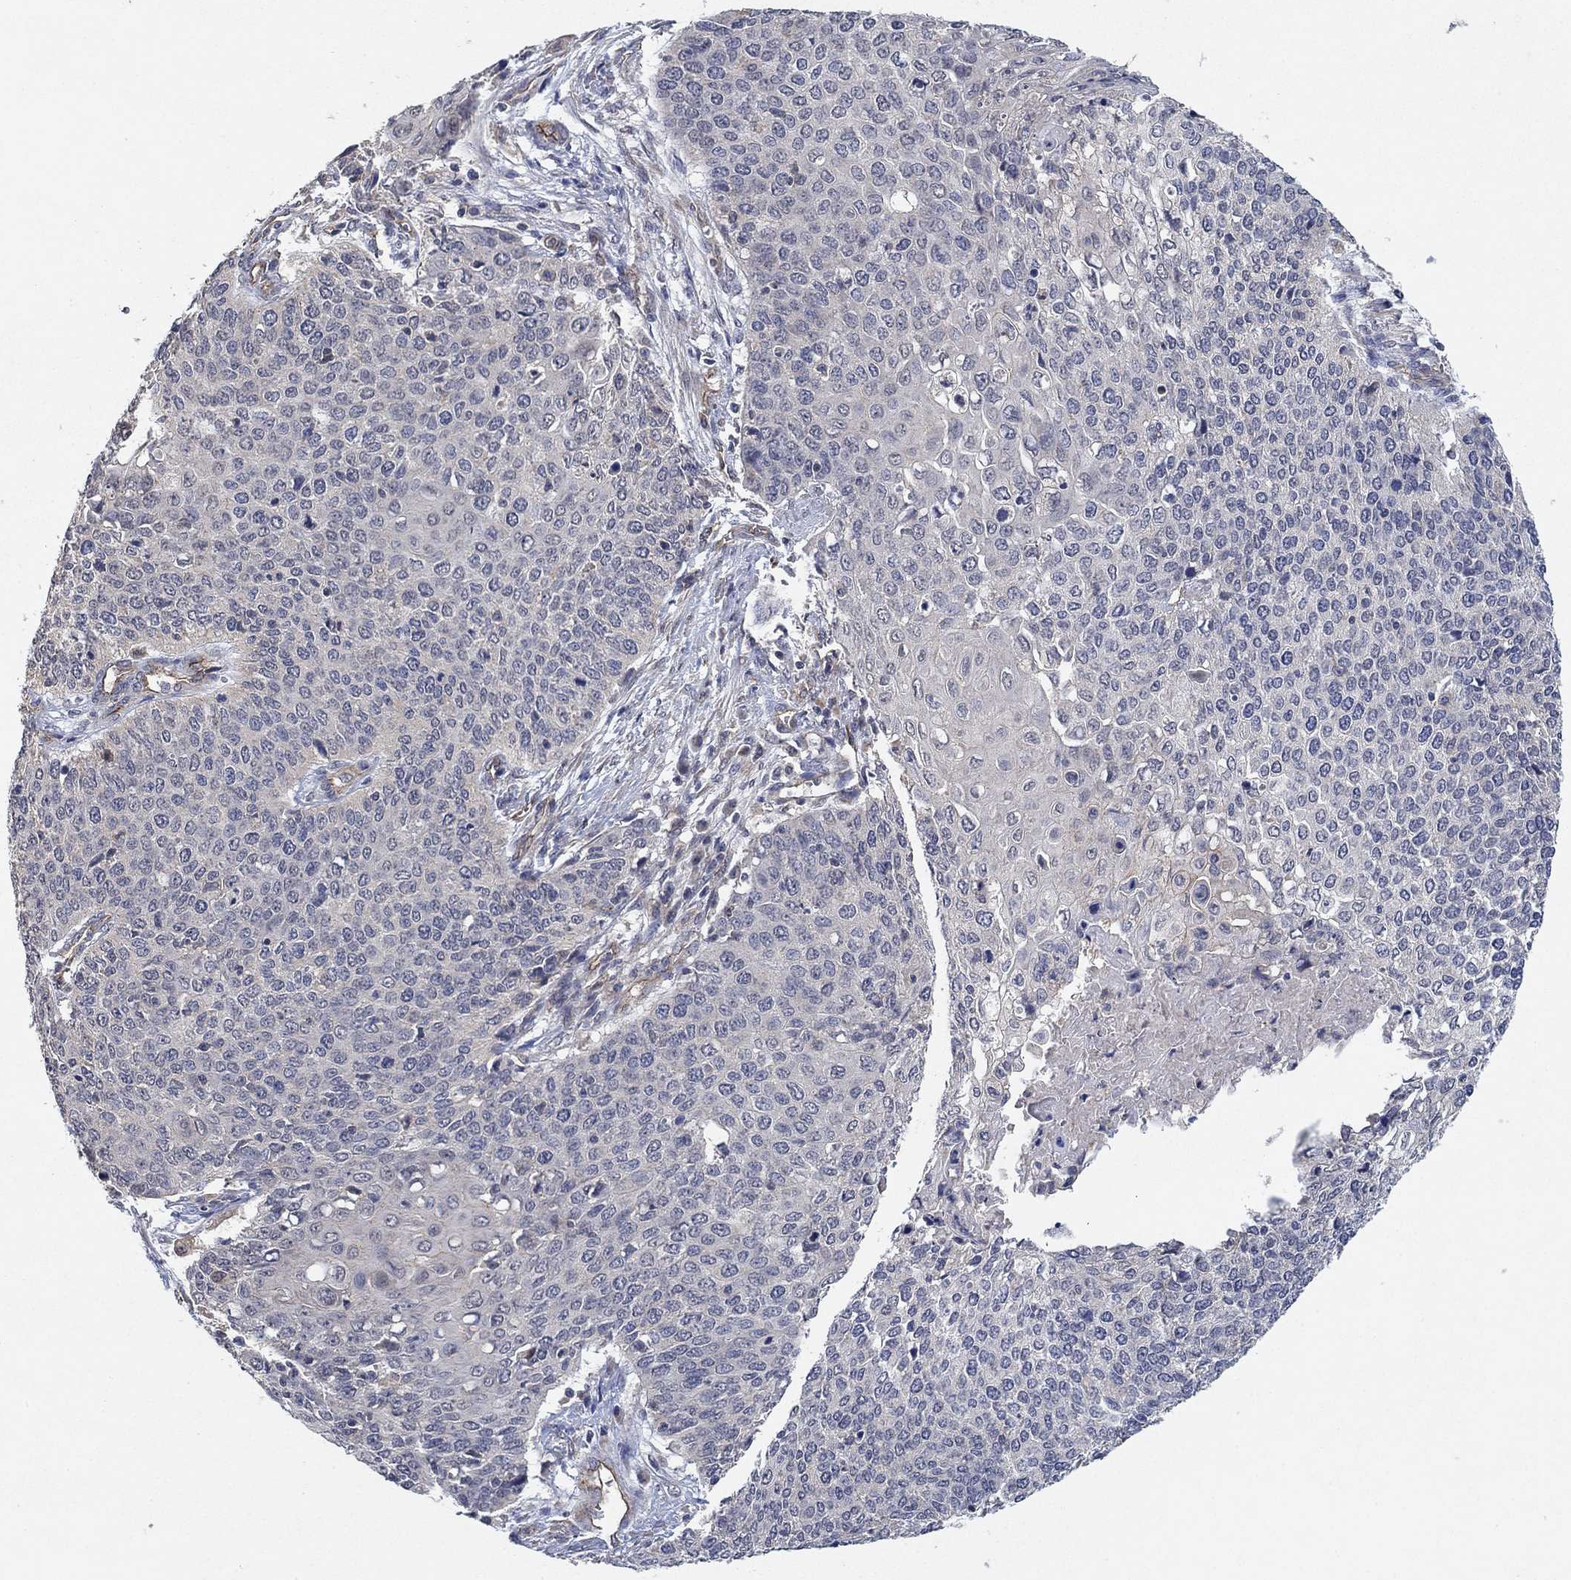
{"staining": {"intensity": "negative", "quantity": "none", "location": "none"}, "tissue": "cervical cancer", "cell_type": "Tumor cells", "image_type": "cancer", "snomed": [{"axis": "morphology", "description": "Squamous cell carcinoma, NOS"}, {"axis": "topography", "description": "Cervix"}], "caption": "IHC of human cervical cancer exhibits no expression in tumor cells. (DAB IHC, high magnification).", "gene": "MCUR1", "patient": {"sex": "female", "age": 39}}